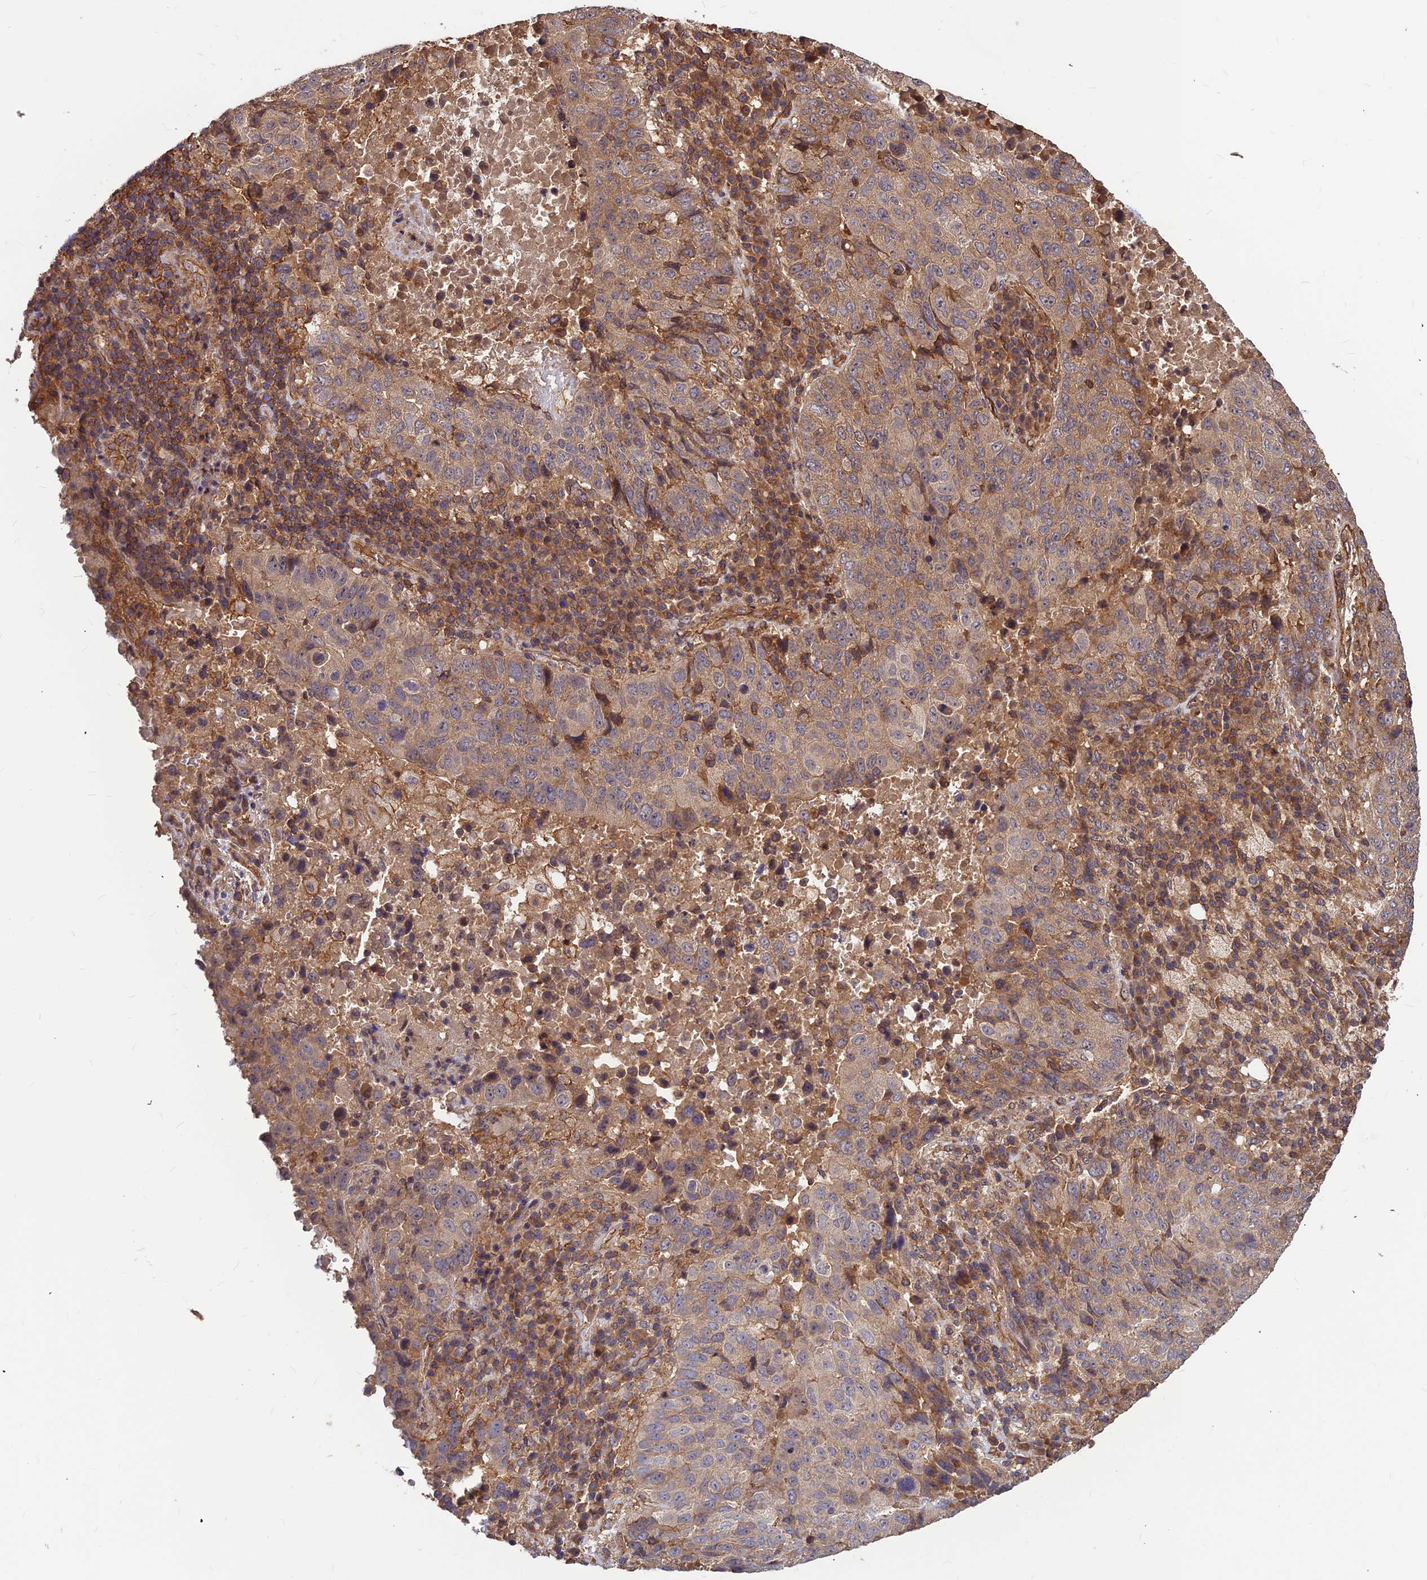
{"staining": {"intensity": "moderate", "quantity": ">75%", "location": "cytoplasmic/membranous"}, "tissue": "lung cancer", "cell_type": "Tumor cells", "image_type": "cancer", "snomed": [{"axis": "morphology", "description": "Squamous cell carcinoma, NOS"}, {"axis": "topography", "description": "Lung"}], "caption": "A brown stain highlights moderate cytoplasmic/membranous expression of a protein in lung cancer (squamous cell carcinoma) tumor cells. Ihc stains the protein in brown and the nuclei are stained blue.", "gene": "ZNF467", "patient": {"sex": "male", "age": 73}}